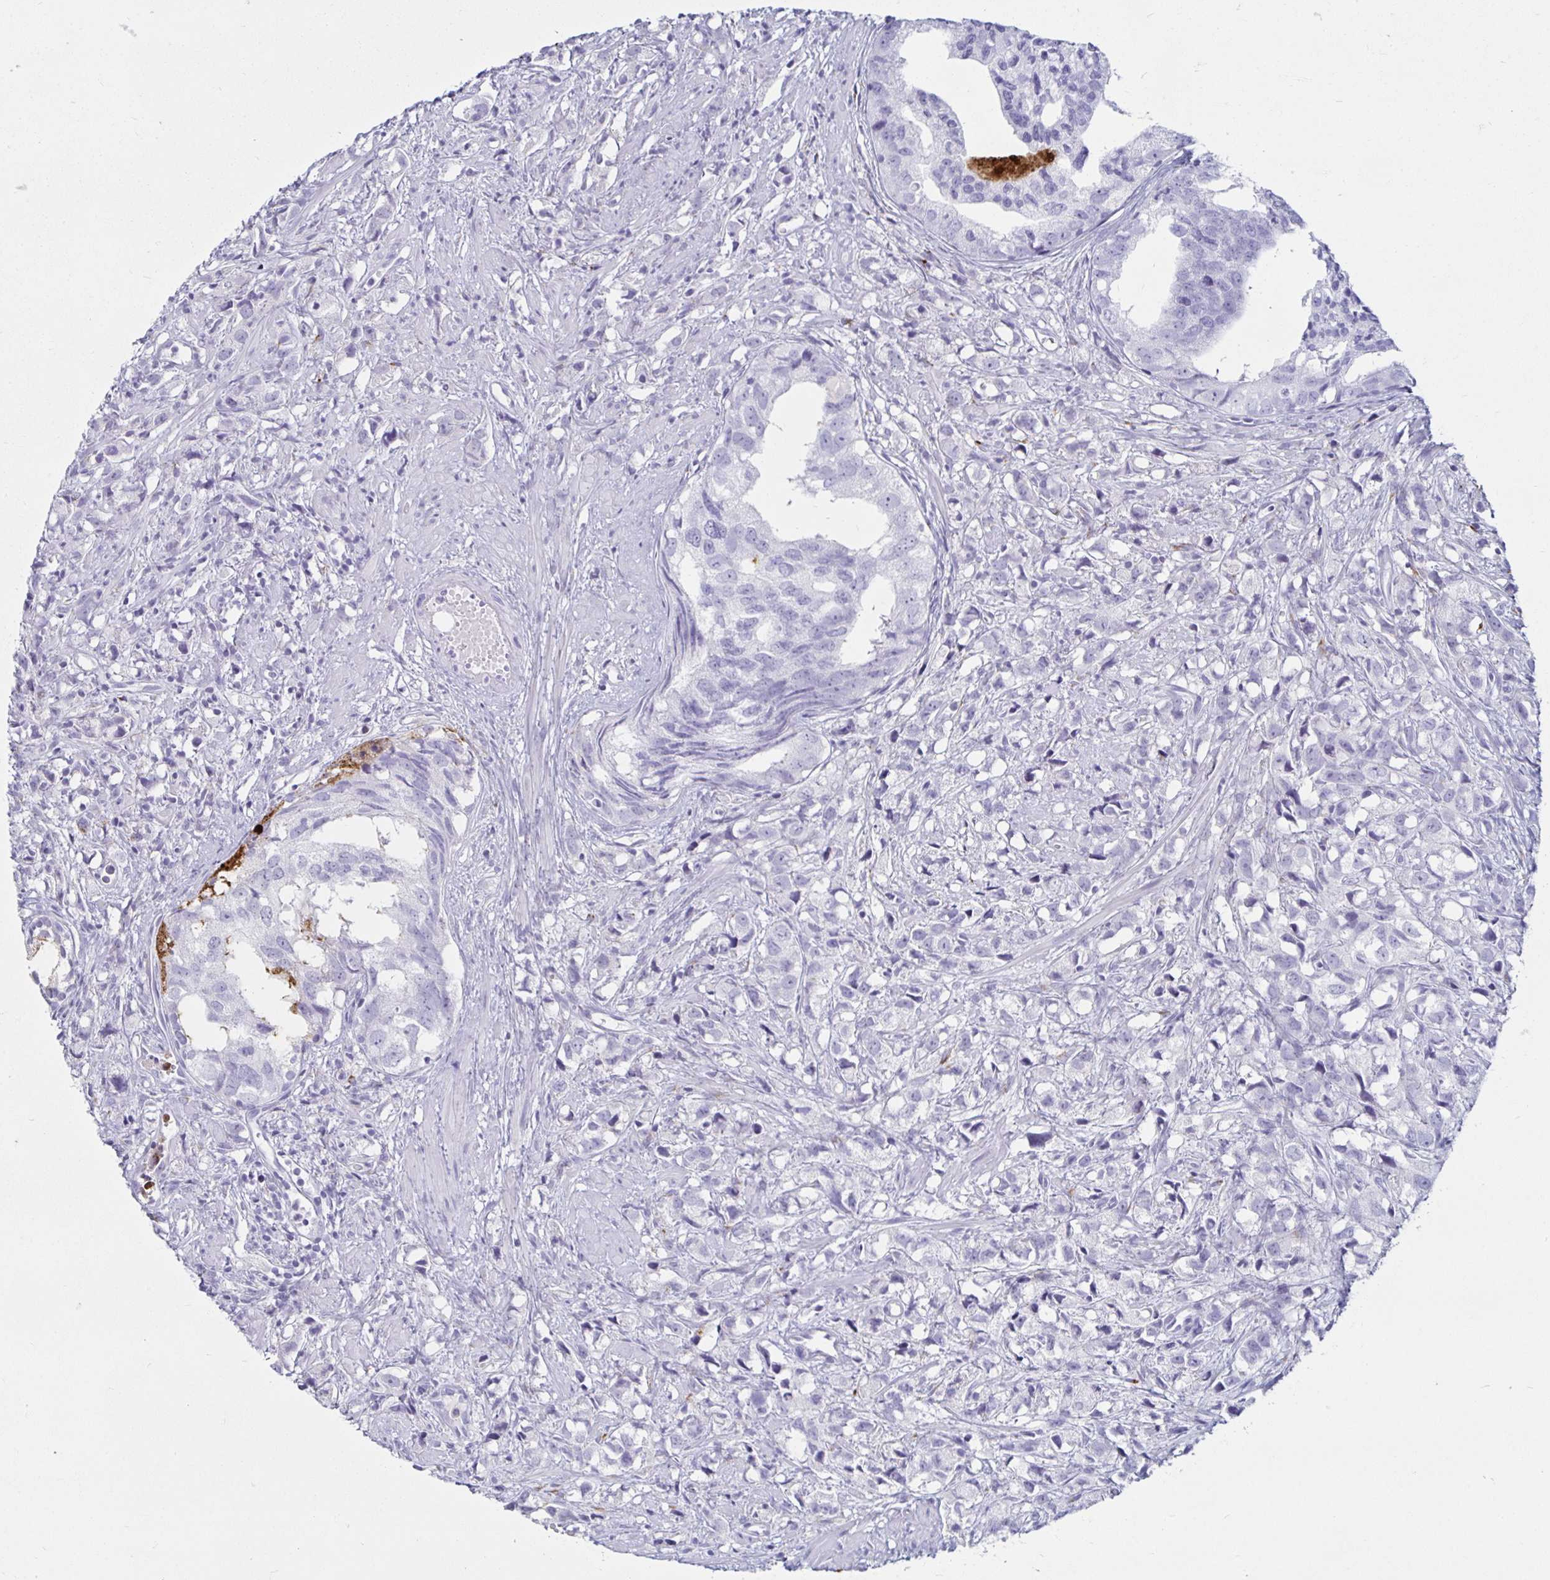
{"staining": {"intensity": "negative", "quantity": "none", "location": "none"}, "tissue": "prostate cancer", "cell_type": "Tumor cells", "image_type": "cancer", "snomed": [{"axis": "morphology", "description": "Adenocarcinoma, High grade"}, {"axis": "topography", "description": "Prostate"}], "caption": "High magnification brightfield microscopy of prostate cancer (adenocarcinoma (high-grade)) stained with DAB (3,3'-diaminobenzidine) (brown) and counterstained with hematoxylin (blue): tumor cells show no significant expression.", "gene": "TIMP1", "patient": {"sex": "male", "age": 58}}